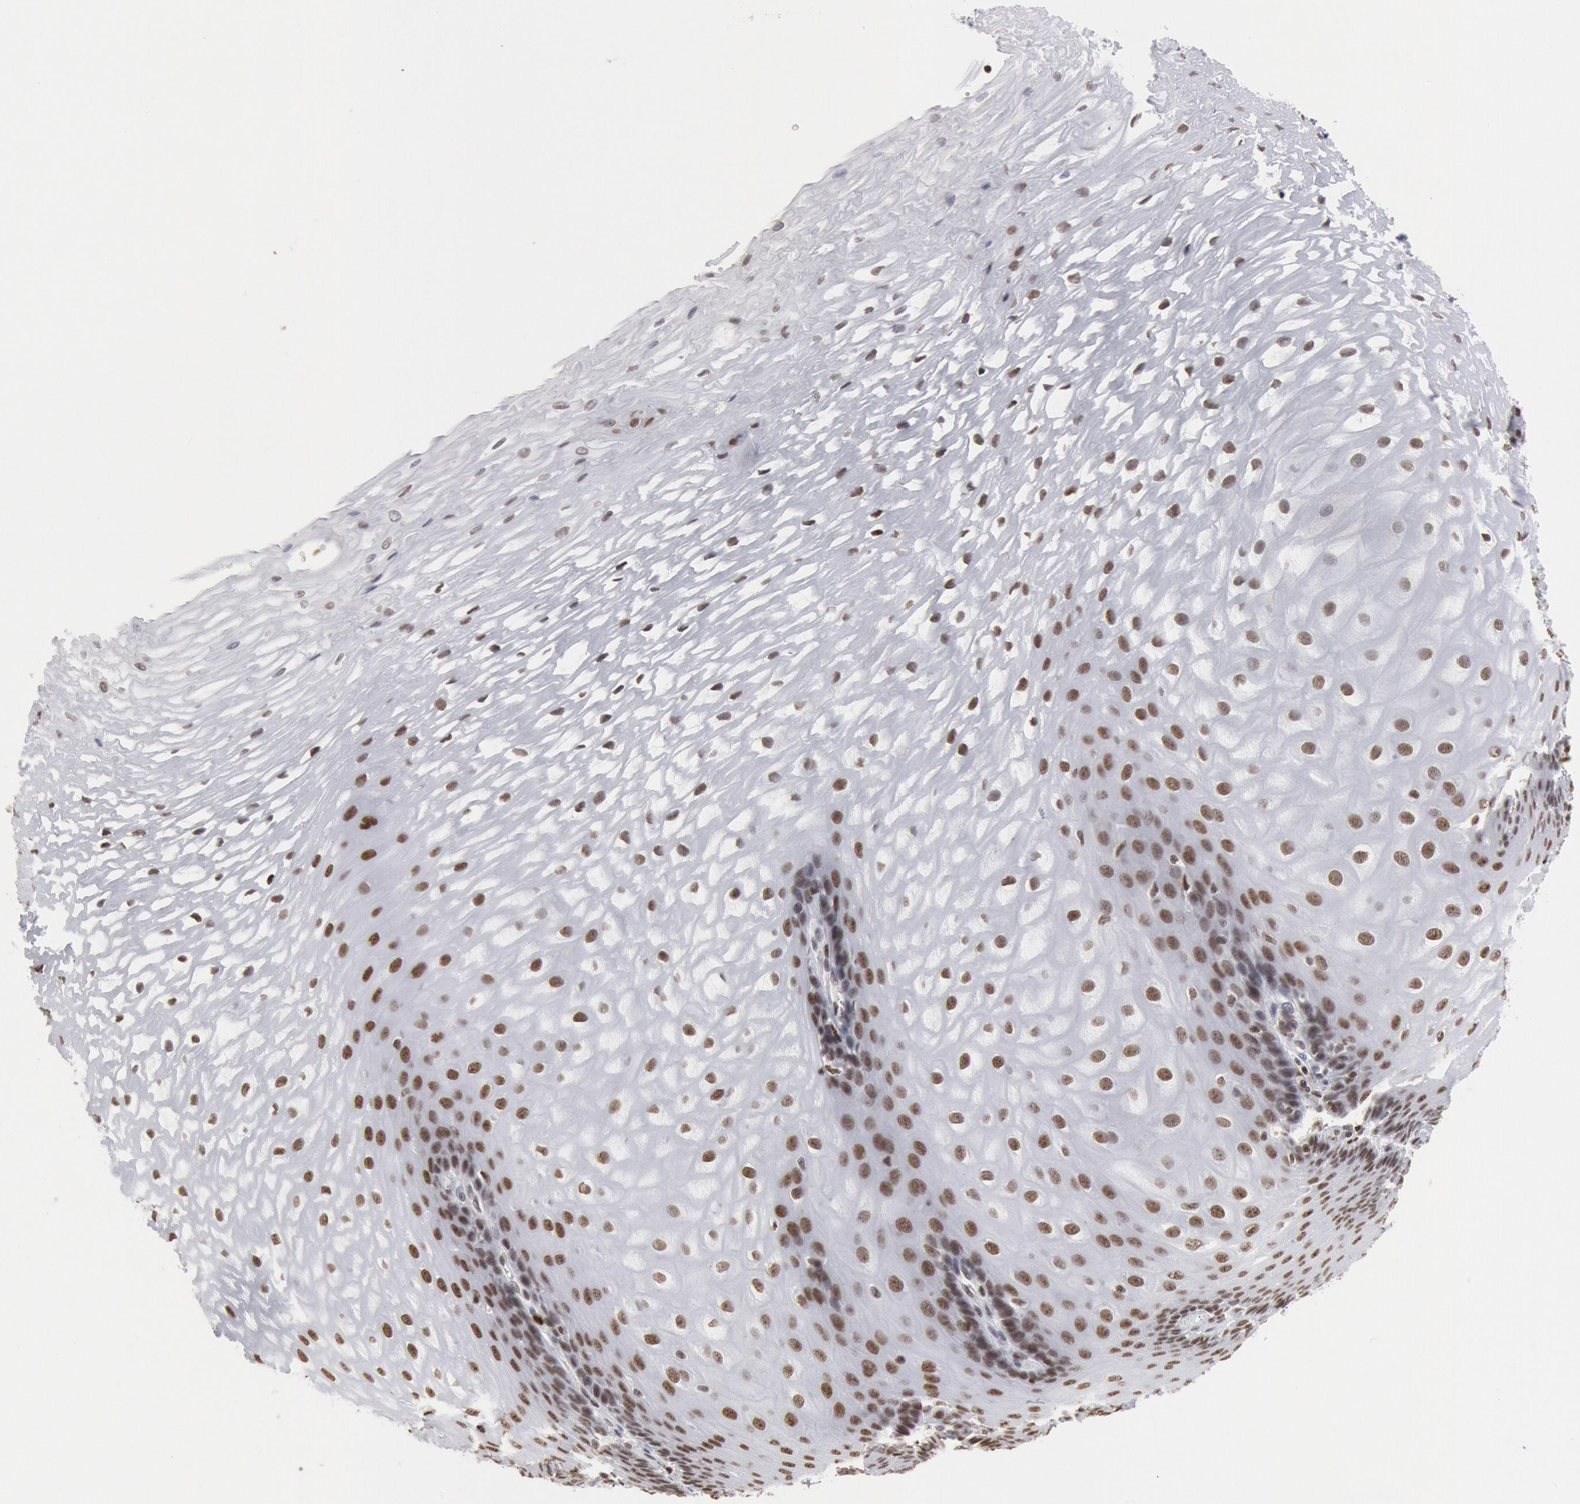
{"staining": {"intensity": "moderate", "quantity": ">75%", "location": "nuclear"}, "tissue": "esophagus", "cell_type": "Squamous epithelial cells", "image_type": "normal", "snomed": [{"axis": "morphology", "description": "Normal tissue, NOS"}, {"axis": "morphology", "description": "Adenocarcinoma, NOS"}, {"axis": "topography", "description": "Esophagus"}, {"axis": "topography", "description": "Stomach"}], "caption": "Brown immunohistochemical staining in unremarkable human esophagus exhibits moderate nuclear expression in approximately >75% of squamous epithelial cells.", "gene": "SUB1", "patient": {"sex": "male", "age": 62}}